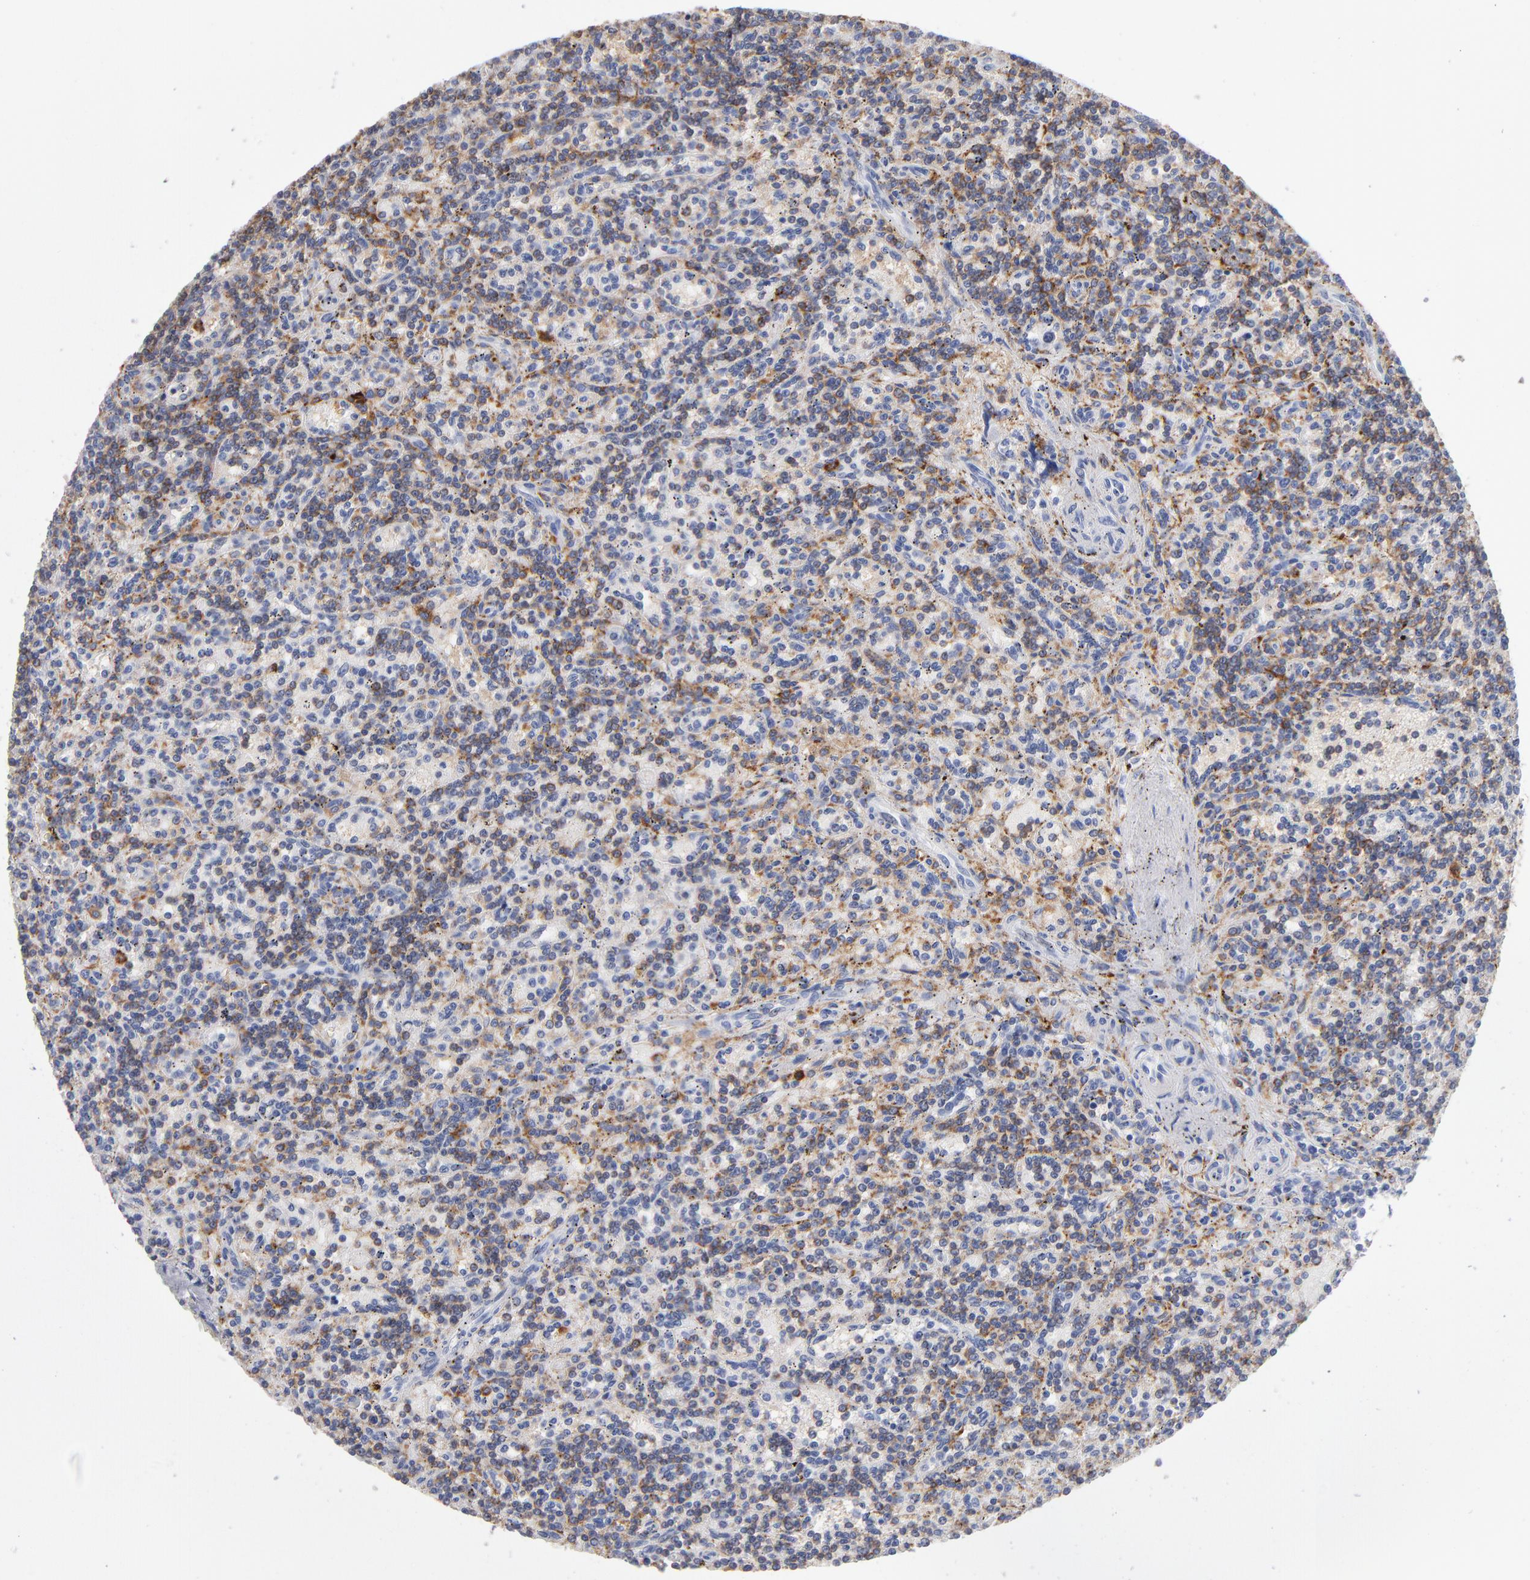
{"staining": {"intensity": "moderate", "quantity": "25%-75%", "location": "cytoplasmic/membranous"}, "tissue": "lymphoma", "cell_type": "Tumor cells", "image_type": "cancer", "snomed": [{"axis": "morphology", "description": "Malignant lymphoma, non-Hodgkin's type, Low grade"}, {"axis": "topography", "description": "Spleen"}], "caption": "Tumor cells reveal medium levels of moderate cytoplasmic/membranous positivity in about 25%-75% of cells in low-grade malignant lymphoma, non-Hodgkin's type.", "gene": "CD180", "patient": {"sex": "male", "age": 73}}